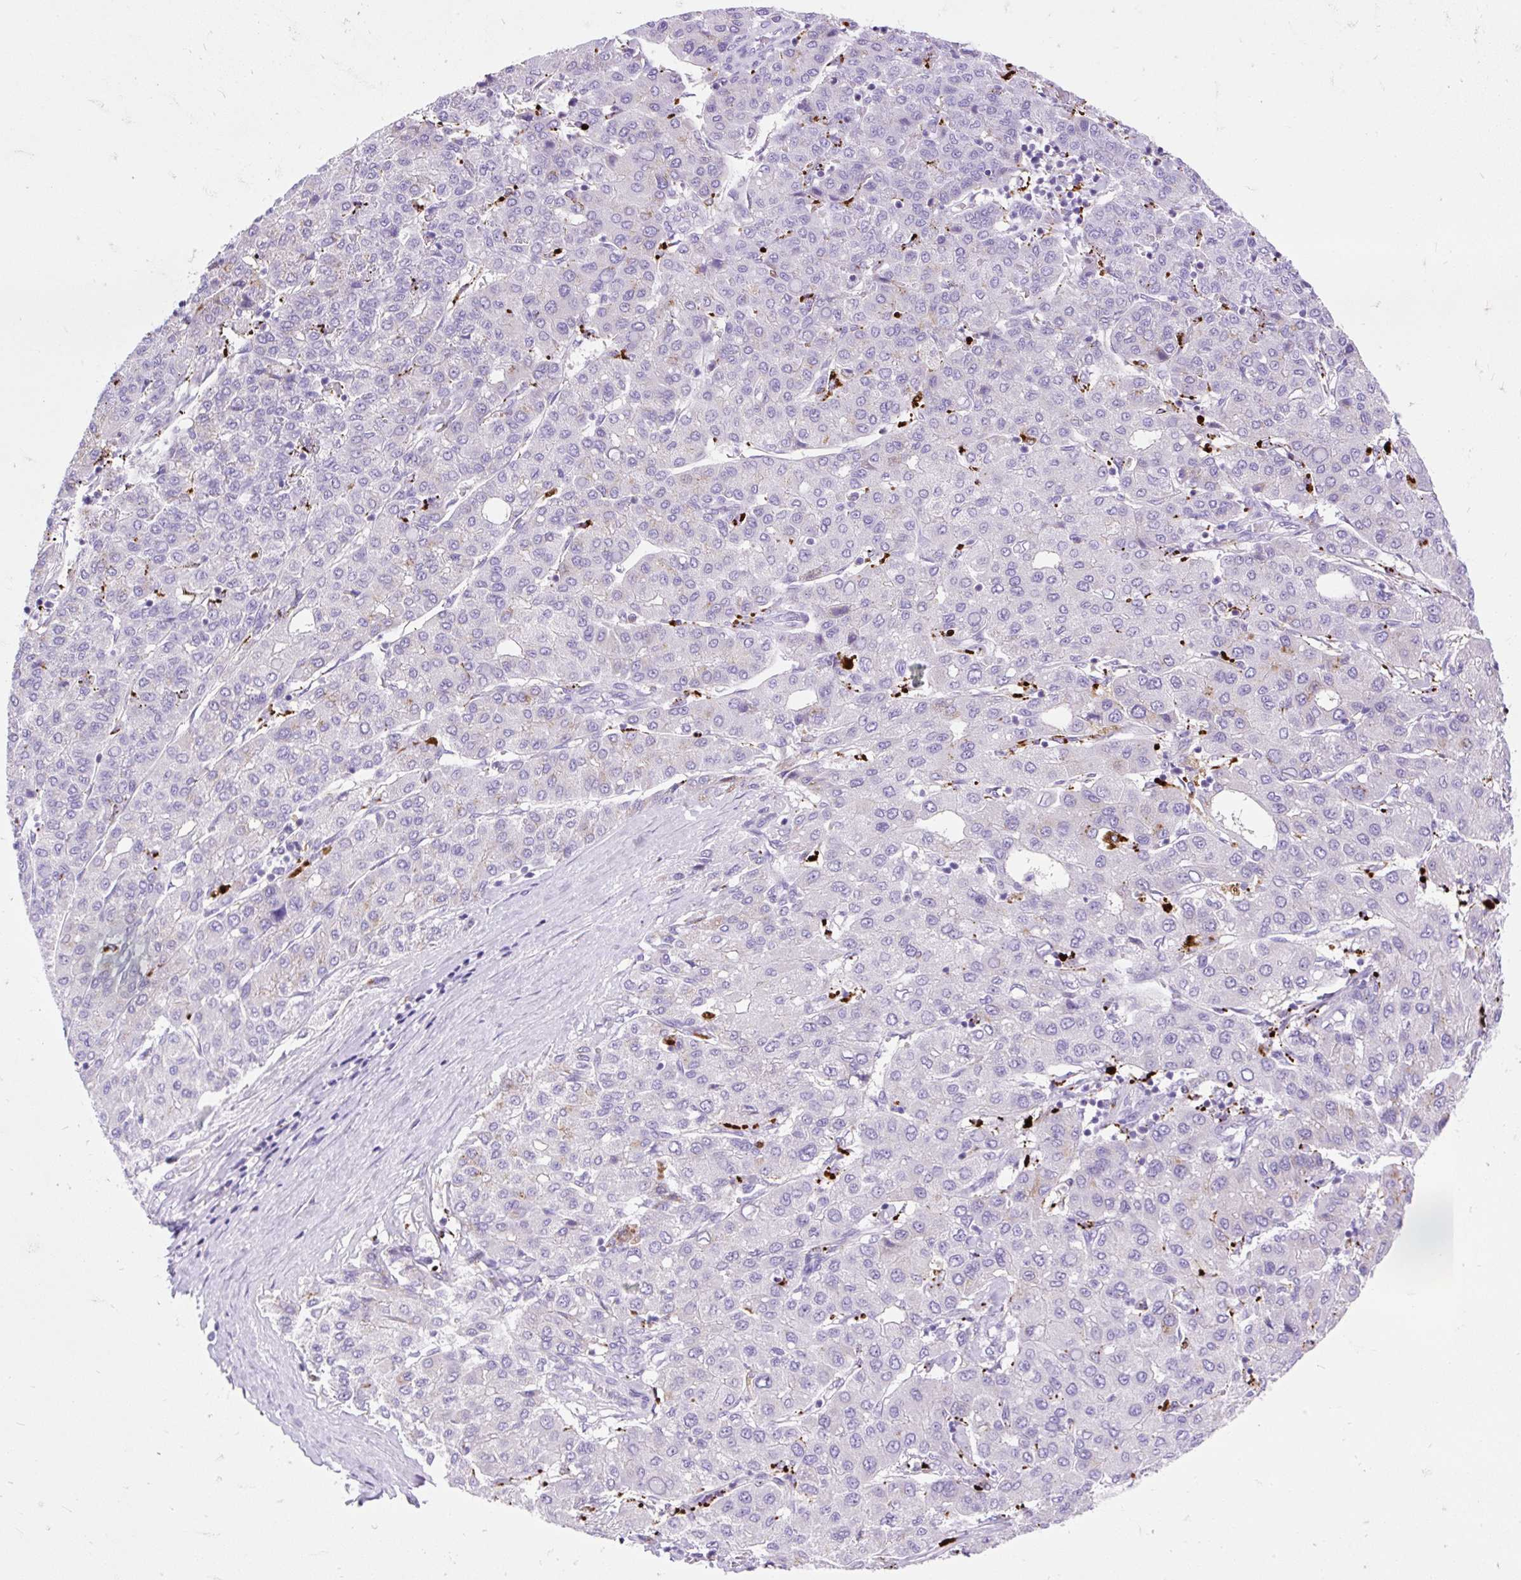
{"staining": {"intensity": "weak", "quantity": "<25%", "location": "cytoplasmic/membranous"}, "tissue": "liver cancer", "cell_type": "Tumor cells", "image_type": "cancer", "snomed": [{"axis": "morphology", "description": "Carcinoma, Hepatocellular, NOS"}, {"axis": "topography", "description": "Liver"}], "caption": "Tumor cells show no significant protein expression in liver hepatocellular carcinoma.", "gene": "HEXB", "patient": {"sex": "male", "age": 65}}